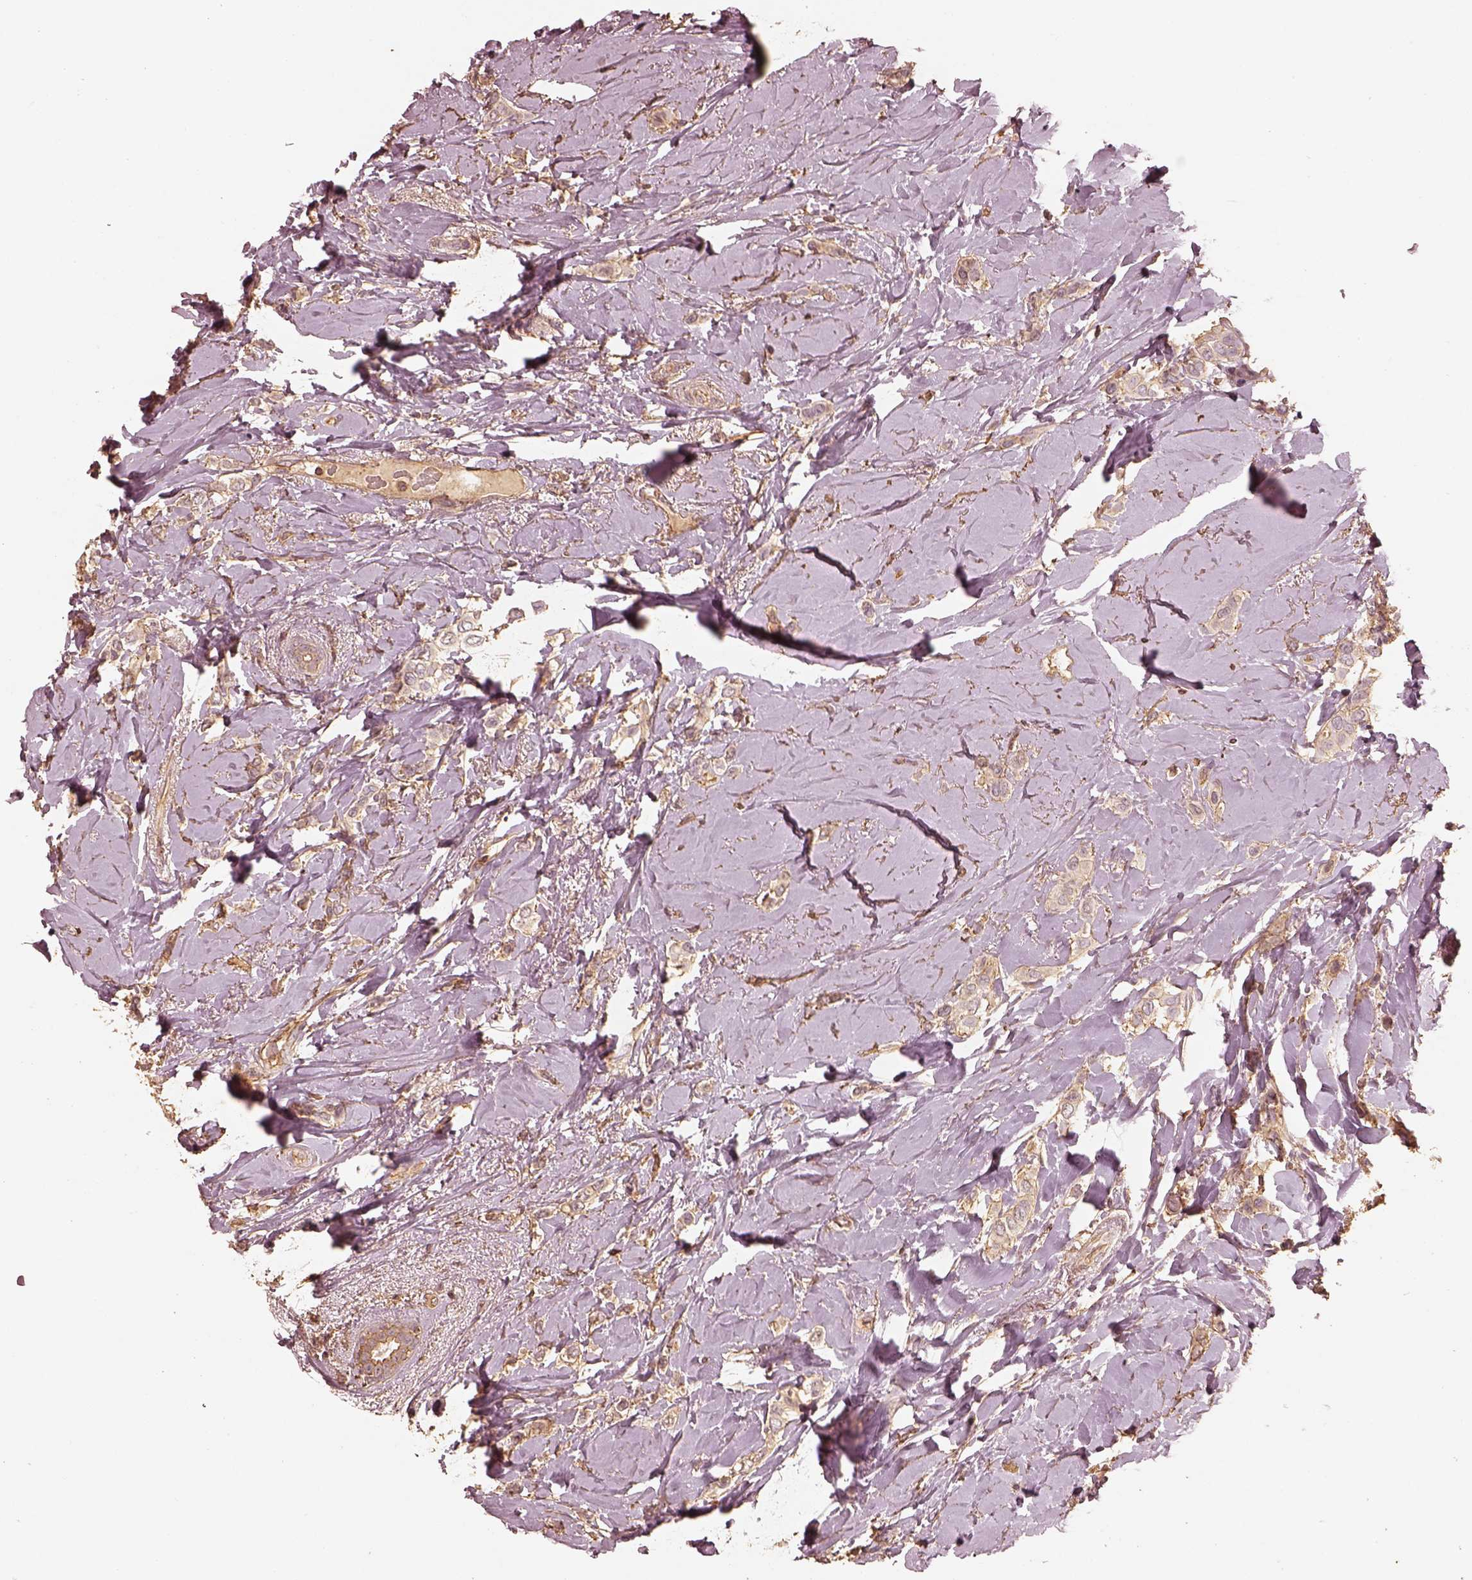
{"staining": {"intensity": "weak", "quantity": "25%-75%", "location": "cytoplasmic/membranous"}, "tissue": "breast cancer", "cell_type": "Tumor cells", "image_type": "cancer", "snomed": [{"axis": "morphology", "description": "Lobular carcinoma"}, {"axis": "topography", "description": "Breast"}], "caption": "Human breast lobular carcinoma stained with a brown dye displays weak cytoplasmic/membranous positive expression in about 25%-75% of tumor cells.", "gene": "WDR7", "patient": {"sex": "female", "age": 66}}